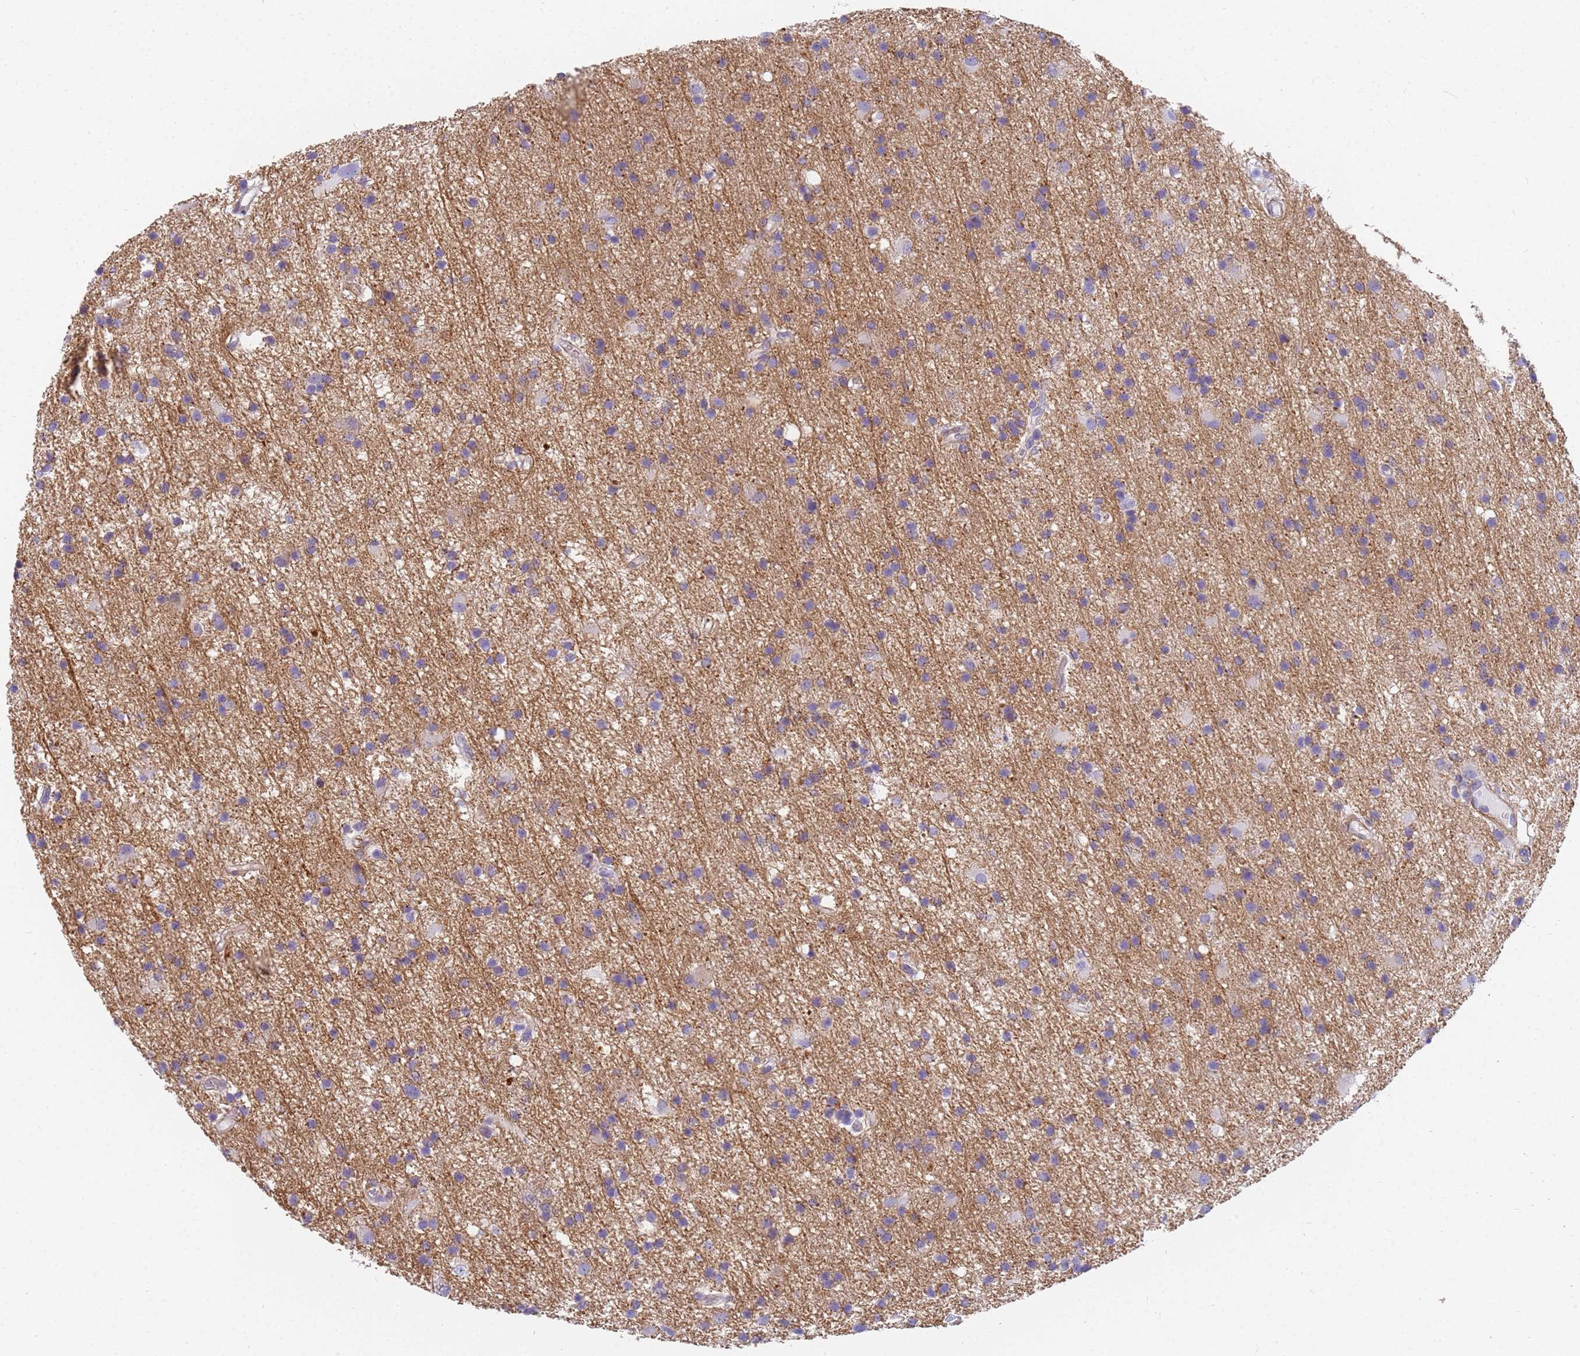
{"staining": {"intensity": "negative", "quantity": "none", "location": "none"}, "tissue": "glioma", "cell_type": "Tumor cells", "image_type": "cancer", "snomed": [{"axis": "morphology", "description": "Glioma, malignant, High grade"}, {"axis": "topography", "description": "Brain"}], "caption": "Immunohistochemistry photomicrograph of neoplastic tissue: human glioma stained with DAB shows no significant protein positivity in tumor cells. (DAB (3,3'-diaminobenzidine) IHC with hematoxylin counter stain).", "gene": "MVB12A", "patient": {"sex": "male", "age": 77}}